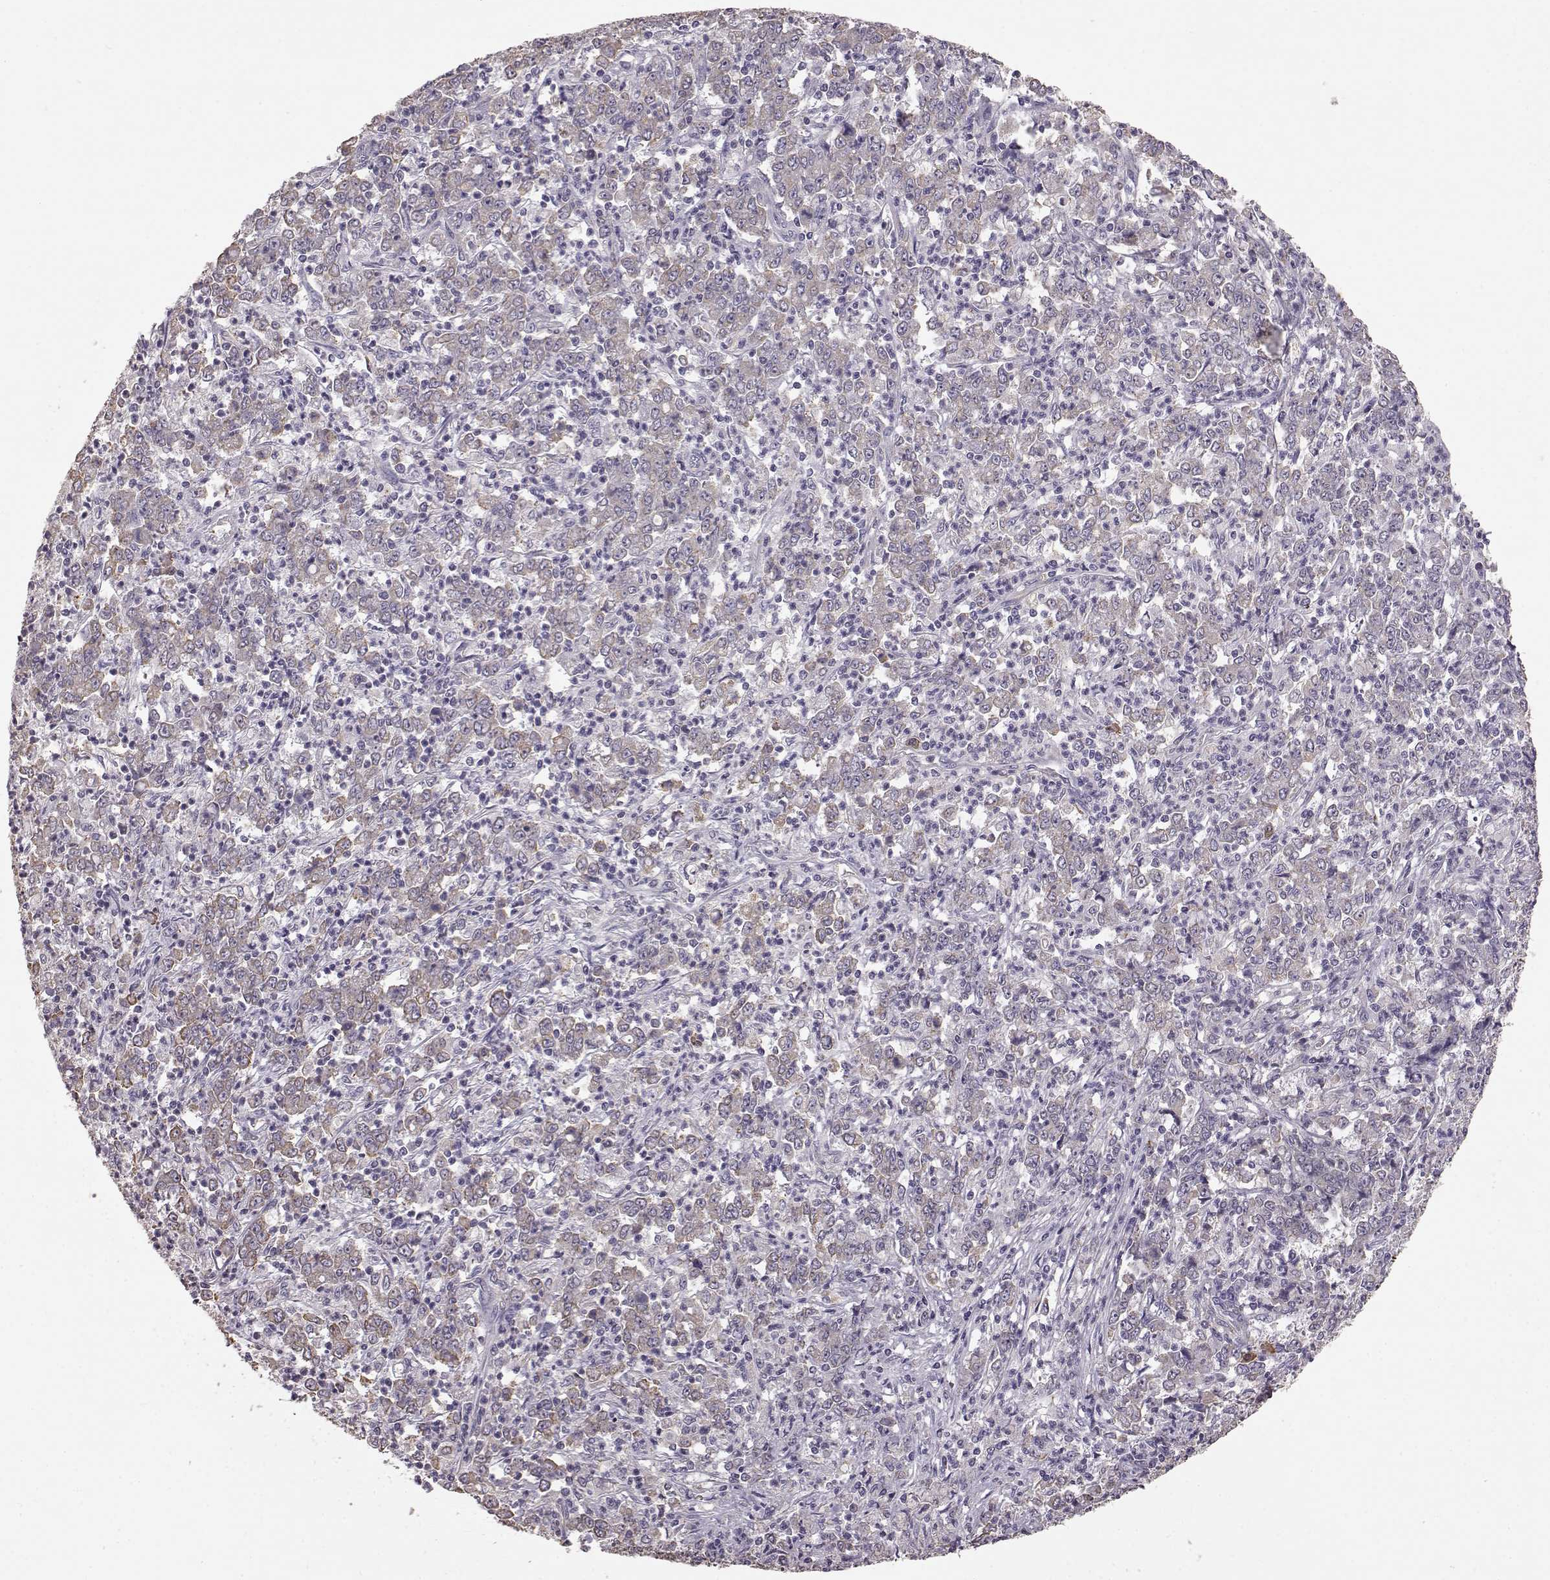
{"staining": {"intensity": "weak", "quantity": "<25%", "location": "cytoplasmic/membranous"}, "tissue": "stomach cancer", "cell_type": "Tumor cells", "image_type": "cancer", "snomed": [{"axis": "morphology", "description": "Adenocarcinoma, NOS"}, {"axis": "topography", "description": "Stomach, lower"}], "caption": "This micrograph is of stomach adenocarcinoma stained with immunohistochemistry to label a protein in brown with the nuclei are counter-stained blue. There is no positivity in tumor cells.", "gene": "GABRG3", "patient": {"sex": "female", "age": 71}}